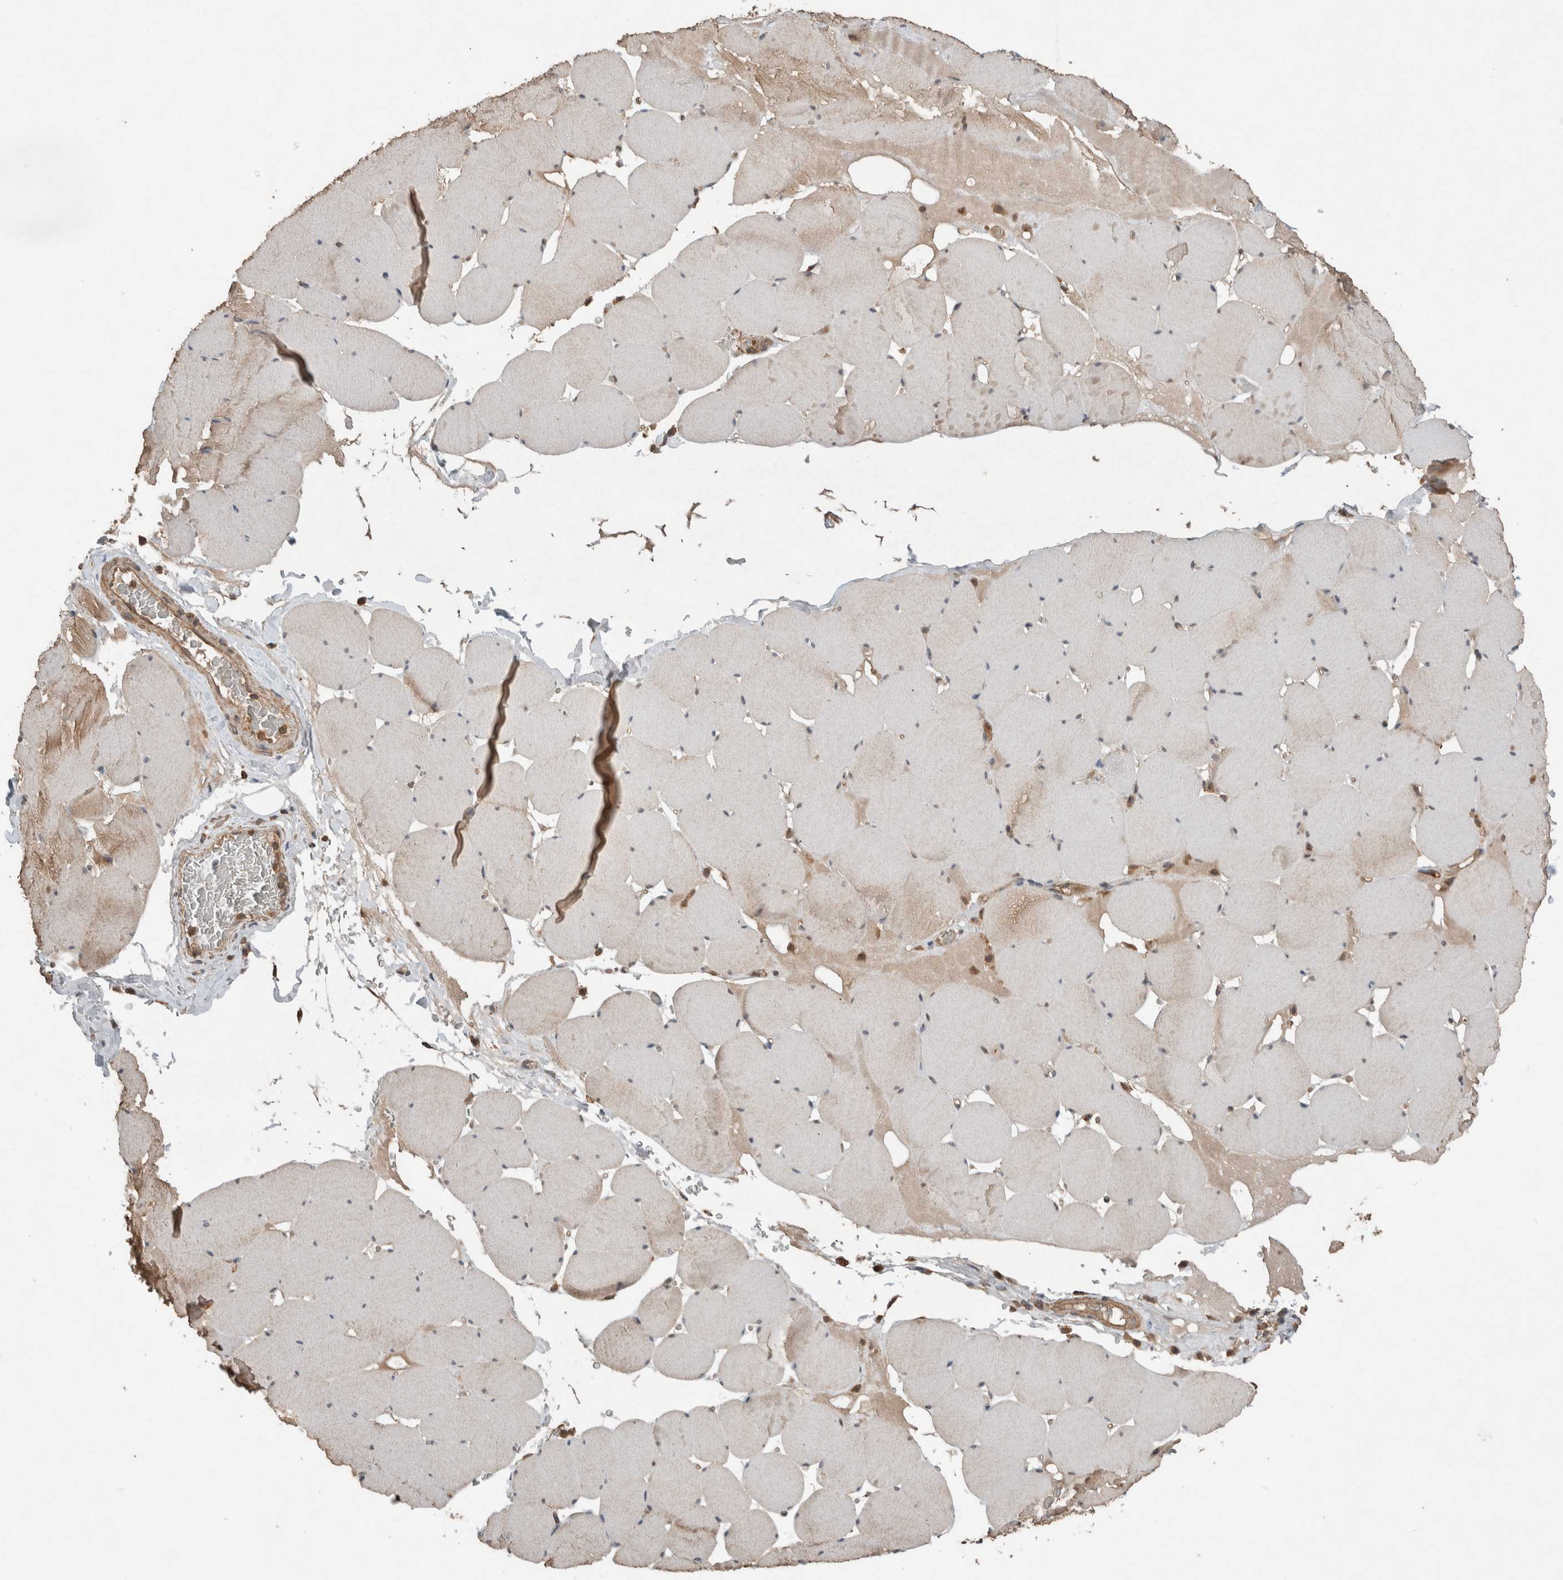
{"staining": {"intensity": "weak", "quantity": "25%-75%", "location": "cytoplasmic/membranous"}, "tissue": "skeletal muscle", "cell_type": "Myocytes", "image_type": "normal", "snomed": [{"axis": "morphology", "description": "Normal tissue, NOS"}, {"axis": "topography", "description": "Skeletal muscle"}], "caption": "Skeletal muscle was stained to show a protein in brown. There is low levels of weak cytoplasmic/membranous positivity in about 25%-75% of myocytes. The staining was performed using DAB (3,3'-diaminobenzidine) to visualize the protein expression in brown, while the nuclei were stained in blue with hematoxylin (Magnification: 20x).", "gene": "KLK14", "patient": {"sex": "male", "age": 62}}